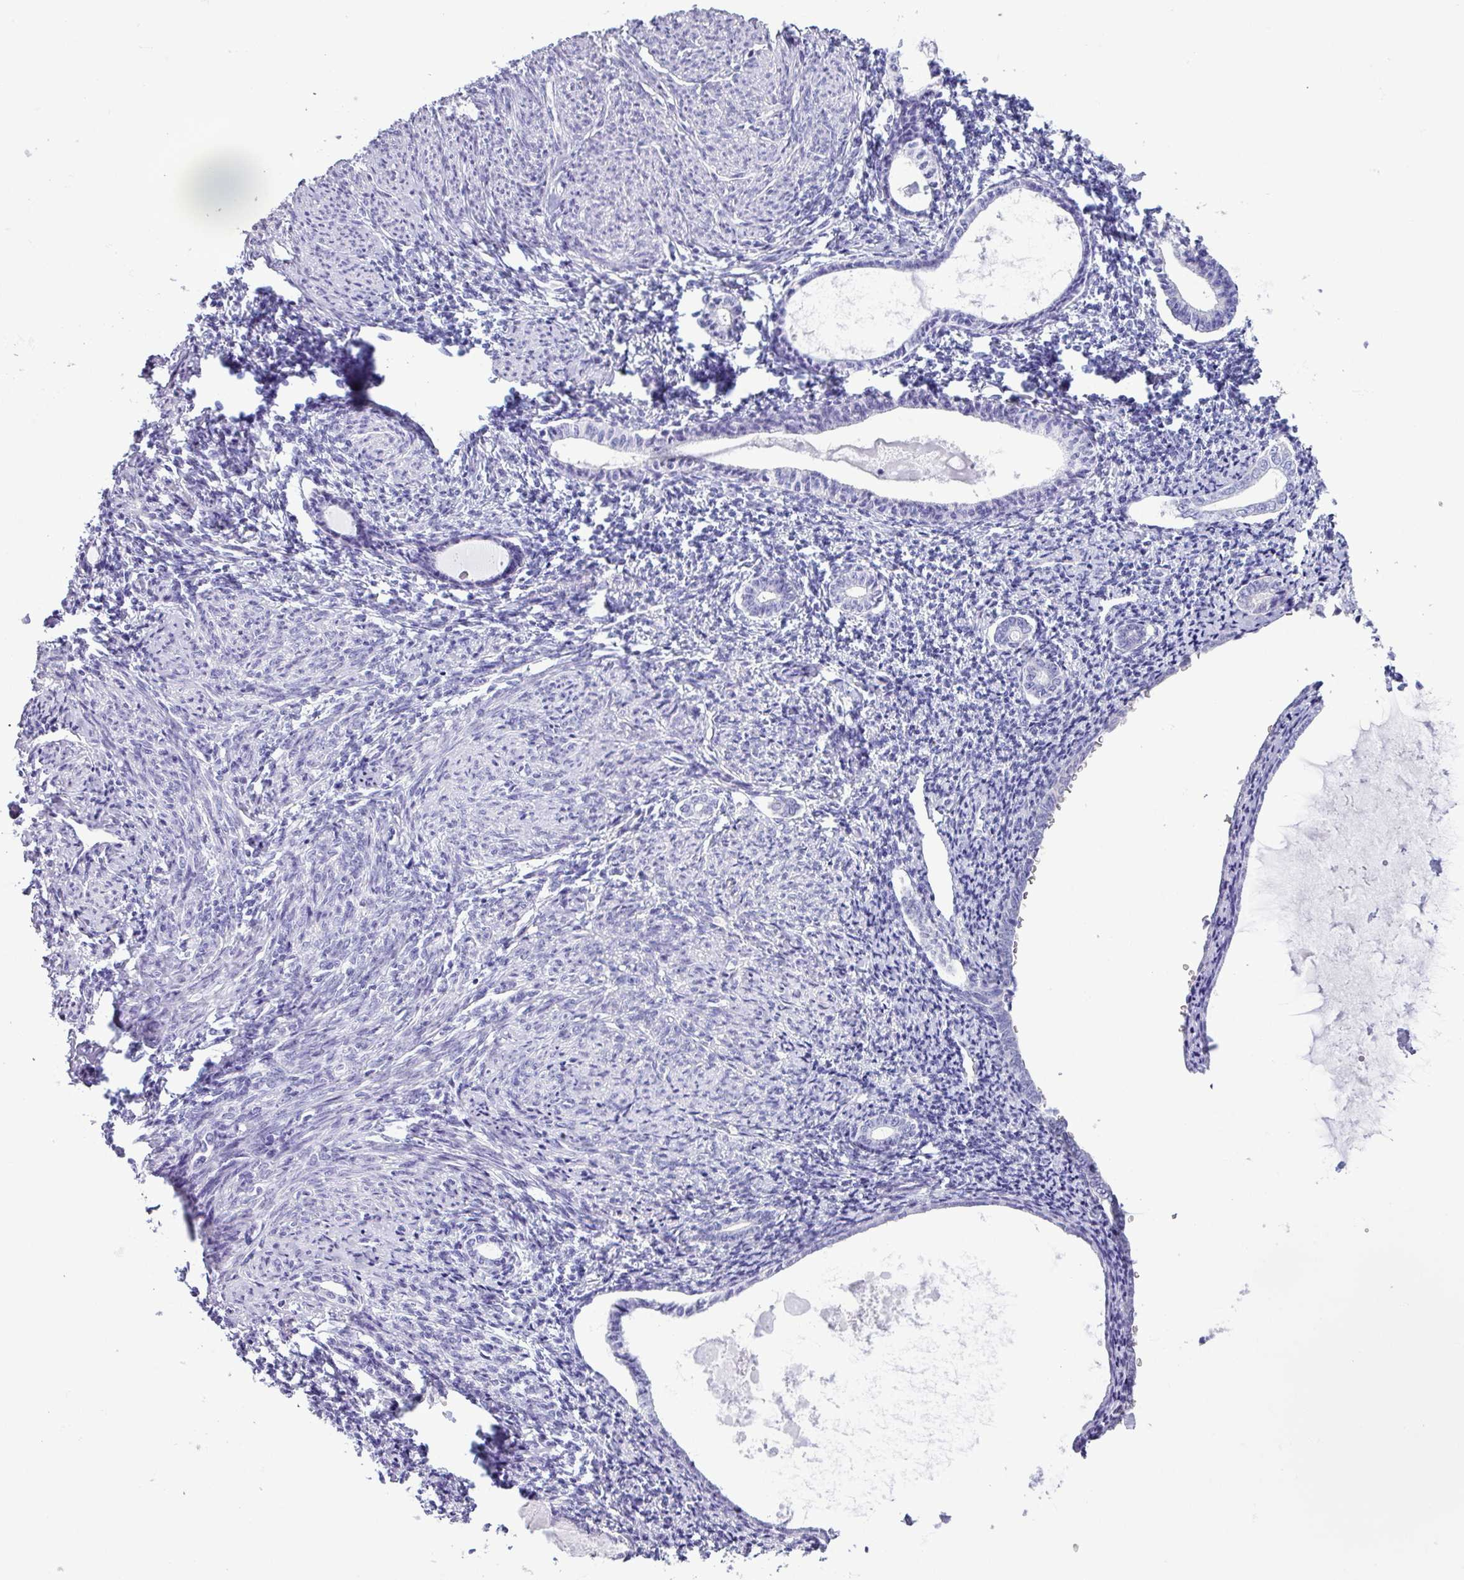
{"staining": {"intensity": "negative", "quantity": "none", "location": "none"}, "tissue": "endometrium", "cell_type": "Cells in endometrial stroma", "image_type": "normal", "snomed": [{"axis": "morphology", "description": "Normal tissue, NOS"}, {"axis": "topography", "description": "Endometrium"}], "caption": "The image exhibits no staining of cells in endometrial stroma in unremarkable endometrium. (DAB (3,3'-diaminobenzidine) IHC visualized using brightfield microscopy, high magnification).", "gene": "C20orf27", "patient": {"sex": "female", "age": 63}}